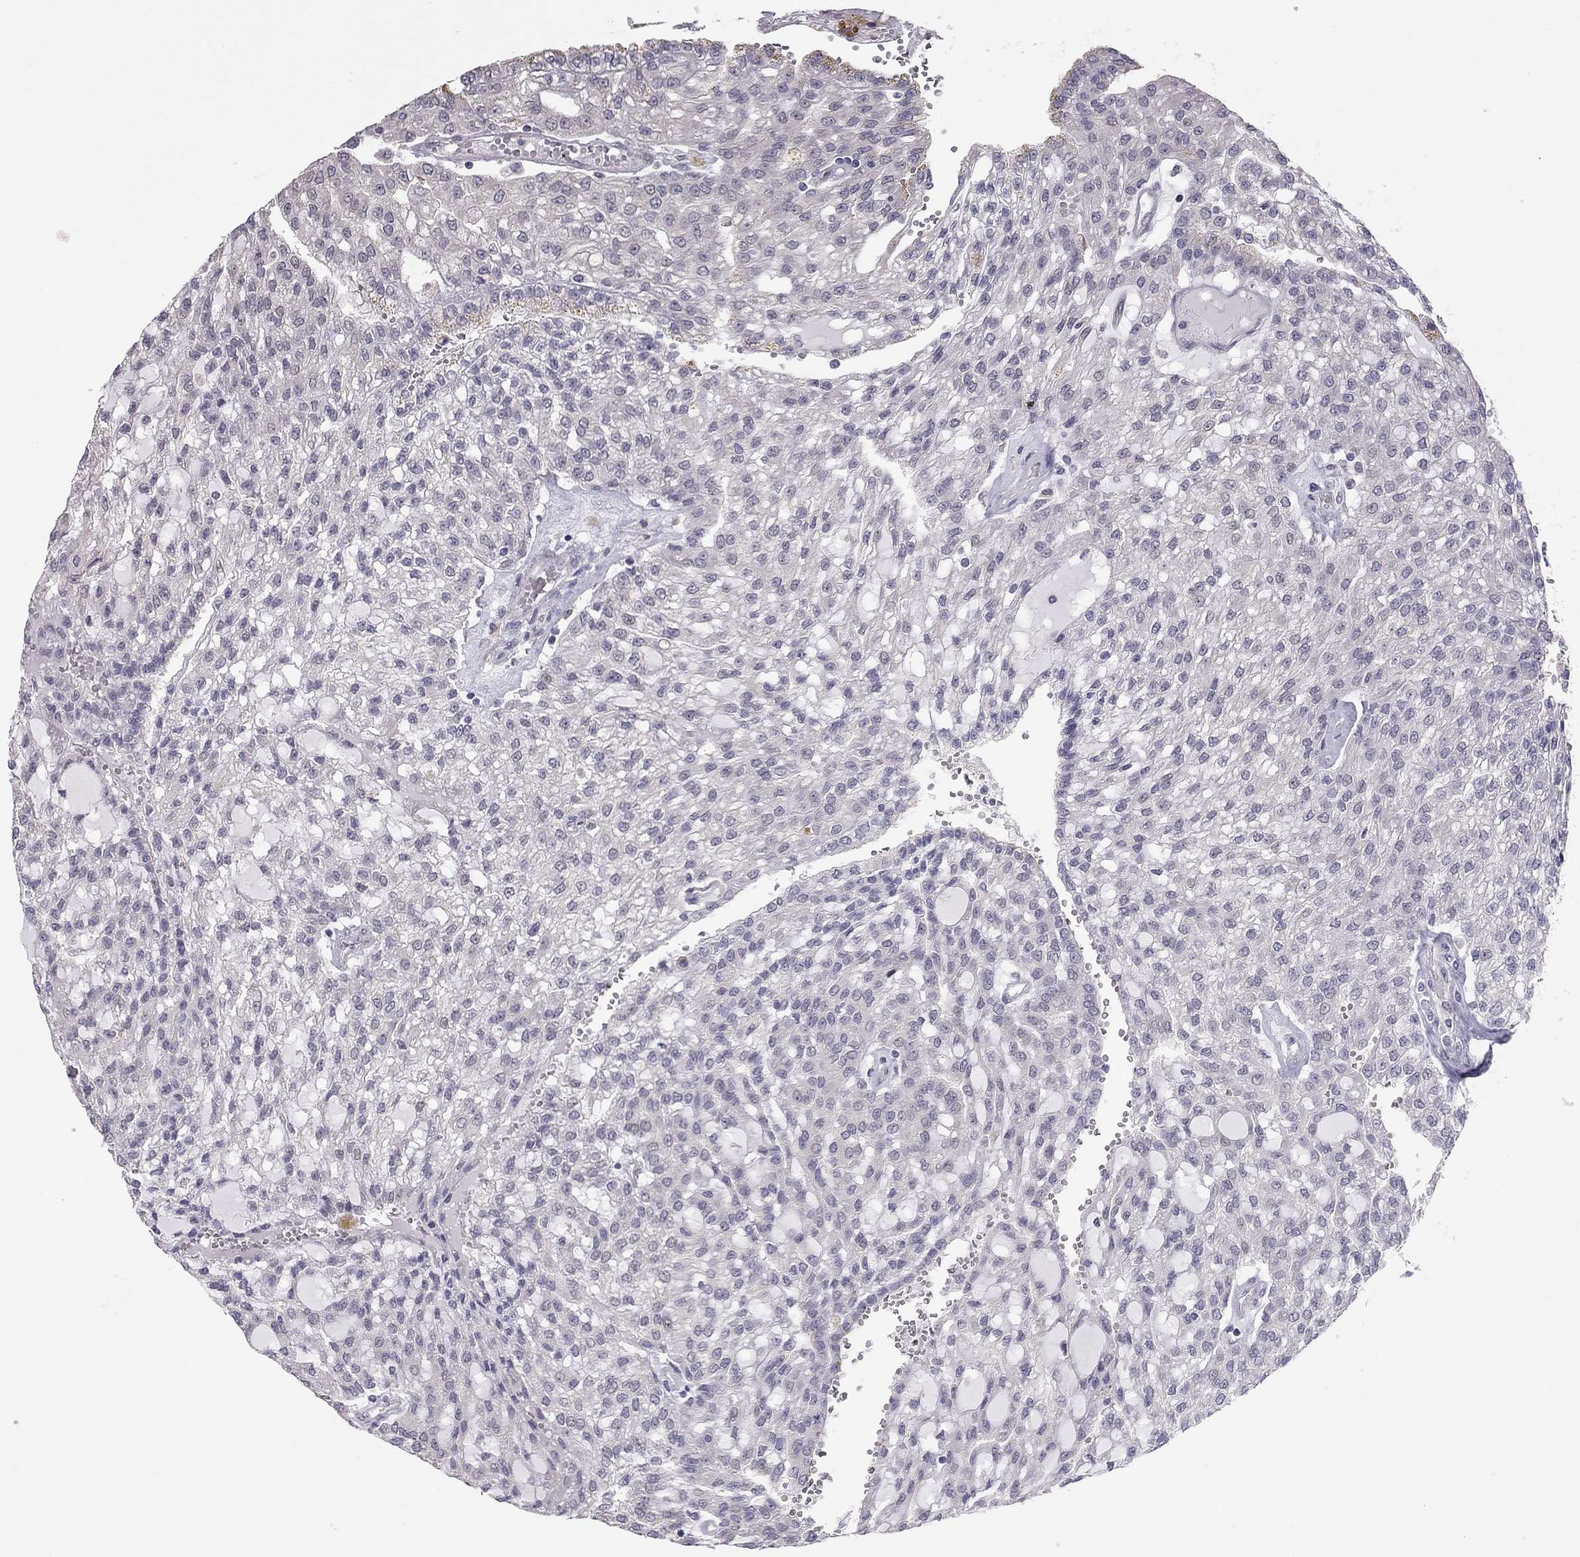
{"staining": {"intensity": "negative", "quantity": "none", "location": "none"}, "tissue": "renal cancer", "cell_type": "Tumor cells", "image_type": "cancer", "snomed": [{"axis": "morphology", "description": "Adenocarcinoma, NOS"}, {"axis": "topography", "description": "Kidney"}], "caption": "This is an immunohistochemistry (IHC) image of human renal cancer (adenocarcinoma). There is no staining in tumor cells.", "gene": "HSF2BP", "patient": {"sex": "male", "age": 63}}